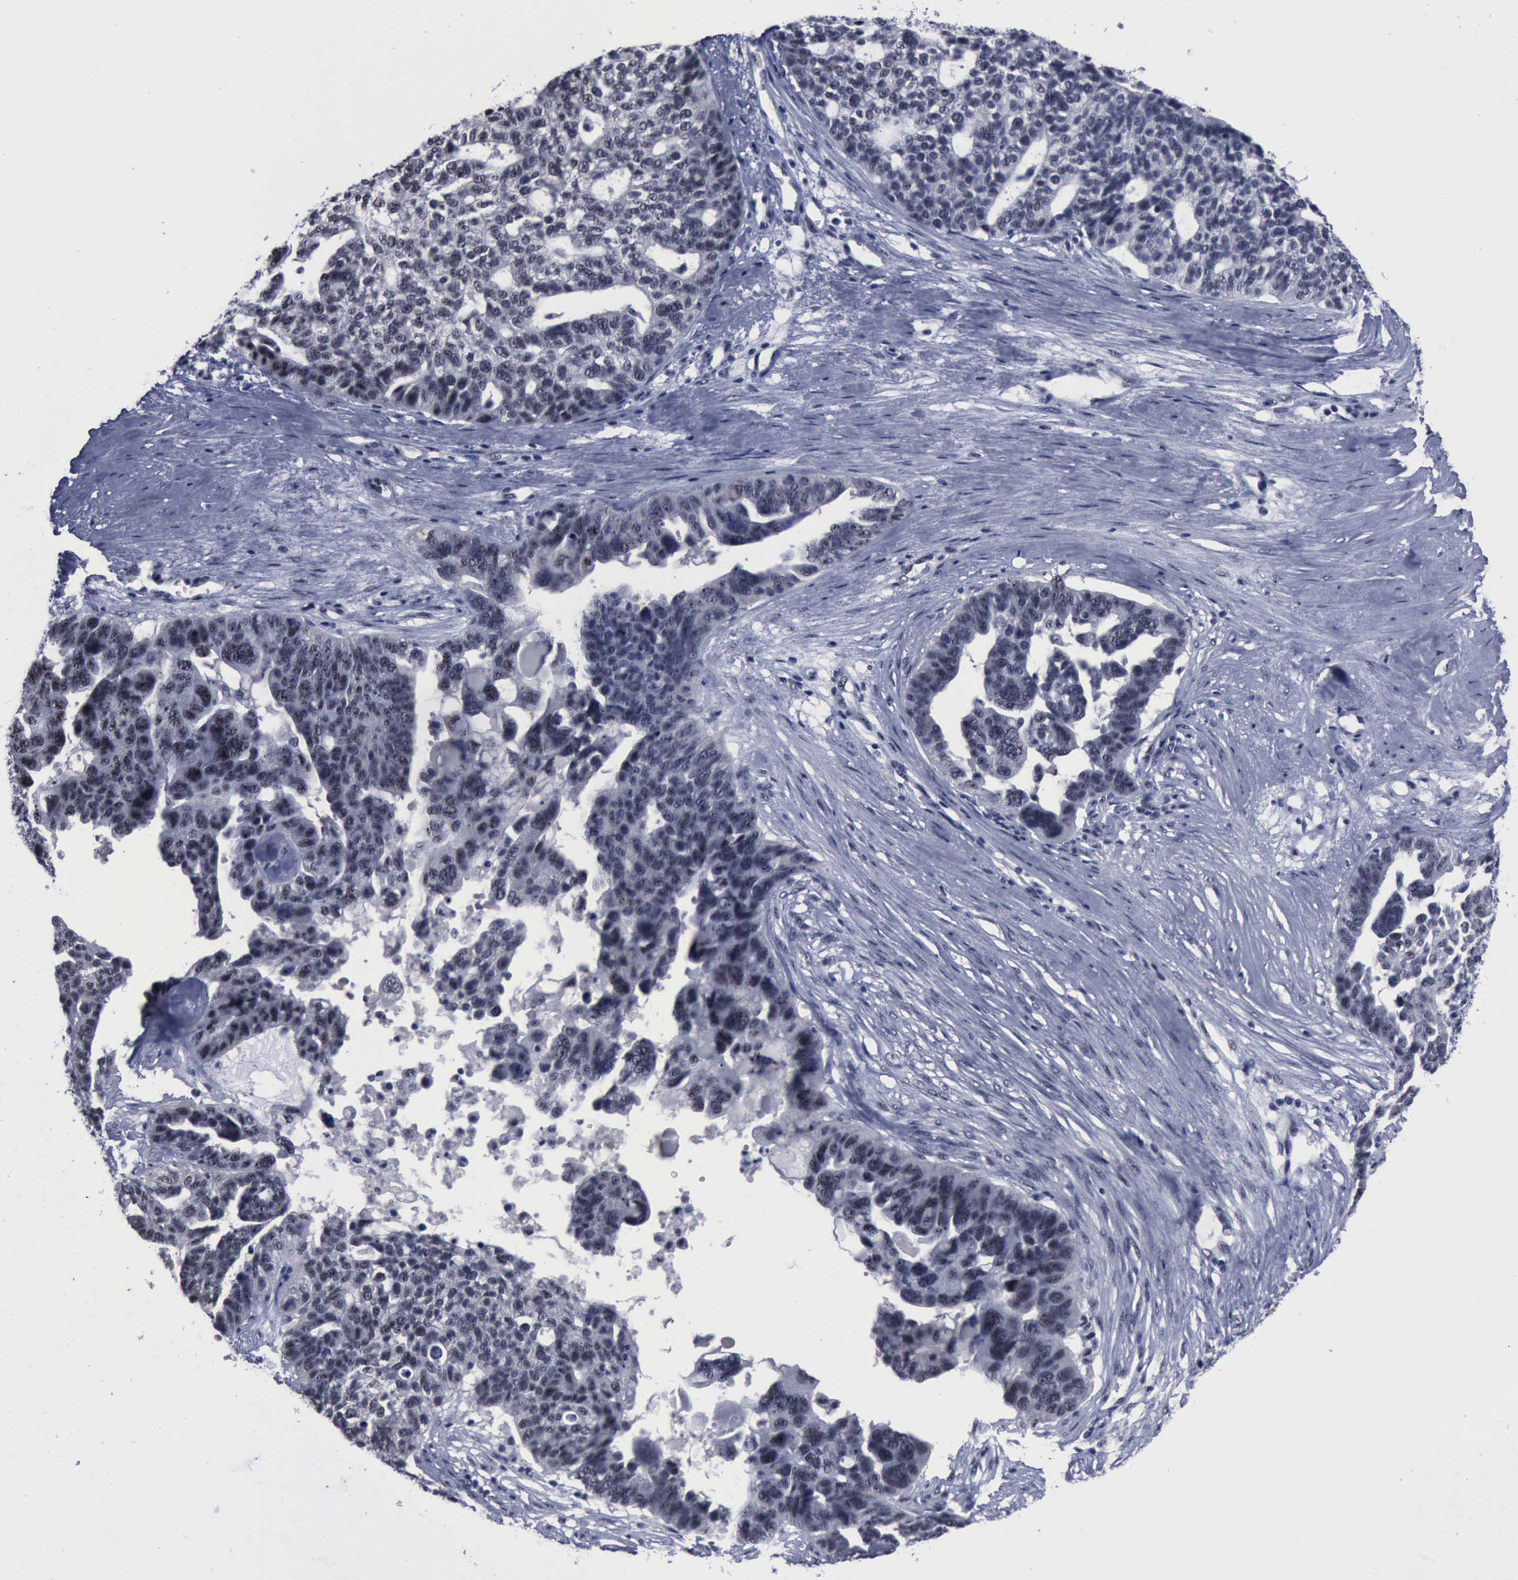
{"staining": {"intensity": "negative", "quantity": "none", "location": "none"}, "tissue": "ovarian cancer", "cell_type": "Tumor cells", "image_type": "cancer", "snomed": [{"axis": "morphology", "description": "Cystadenocarcinoma, serous, NOS"}, {"axis": "topography", "description": "Ovary"}], "caption": "An immunohistochemistry (IHC) image of ovarian cancer (serous cystadenocarcinoma) is shown. There is no staining in tumor cells of ovarian cancer (serous cystadenocarcinoma).", "gene": "BRD1", "patient": {"sex": "female", "age": 59}}